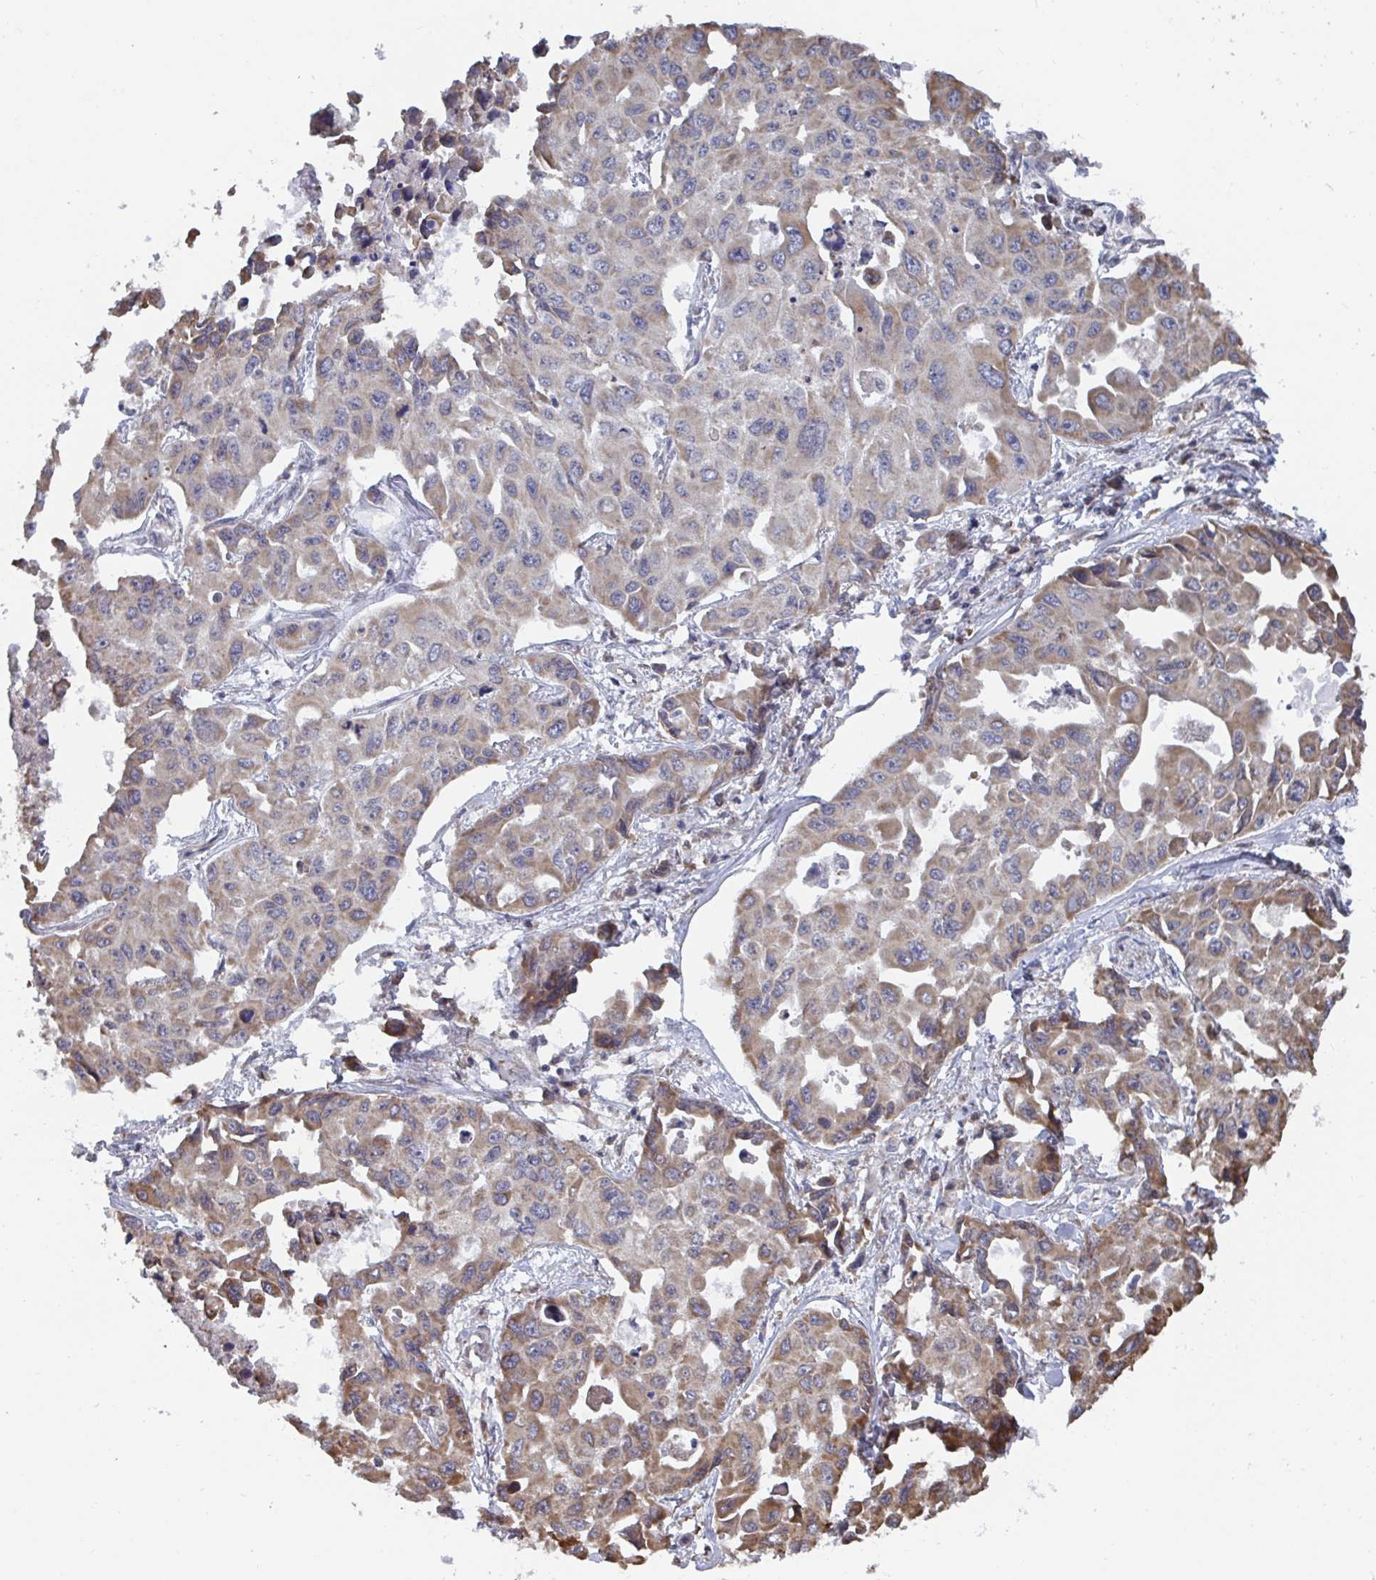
{"staining": {"intensity": "weak", "quantity": ">75%", "location": "cytoplasmic/membranous"}, "tissue": "lung cancer", "cell_type": "Tumor cells", "image_type": "cancer", "snomed": [{"axis": "morphology", "description": "Adenocarcinoma, NOS"}, {"axis": "topography", "description": "Lung"}], "caption": "Weak cytoplasmic/membranous protein positivity is seen in approximately >75% of tumor cells in lung adenocarcinoma. The staining is performed using DAB brown chromogen to label protein expression. The nuclei are counter-stained blue using hematoxylin.", "gene": "ELAVL1", "patient": {"sex": "male", "age": 64}}